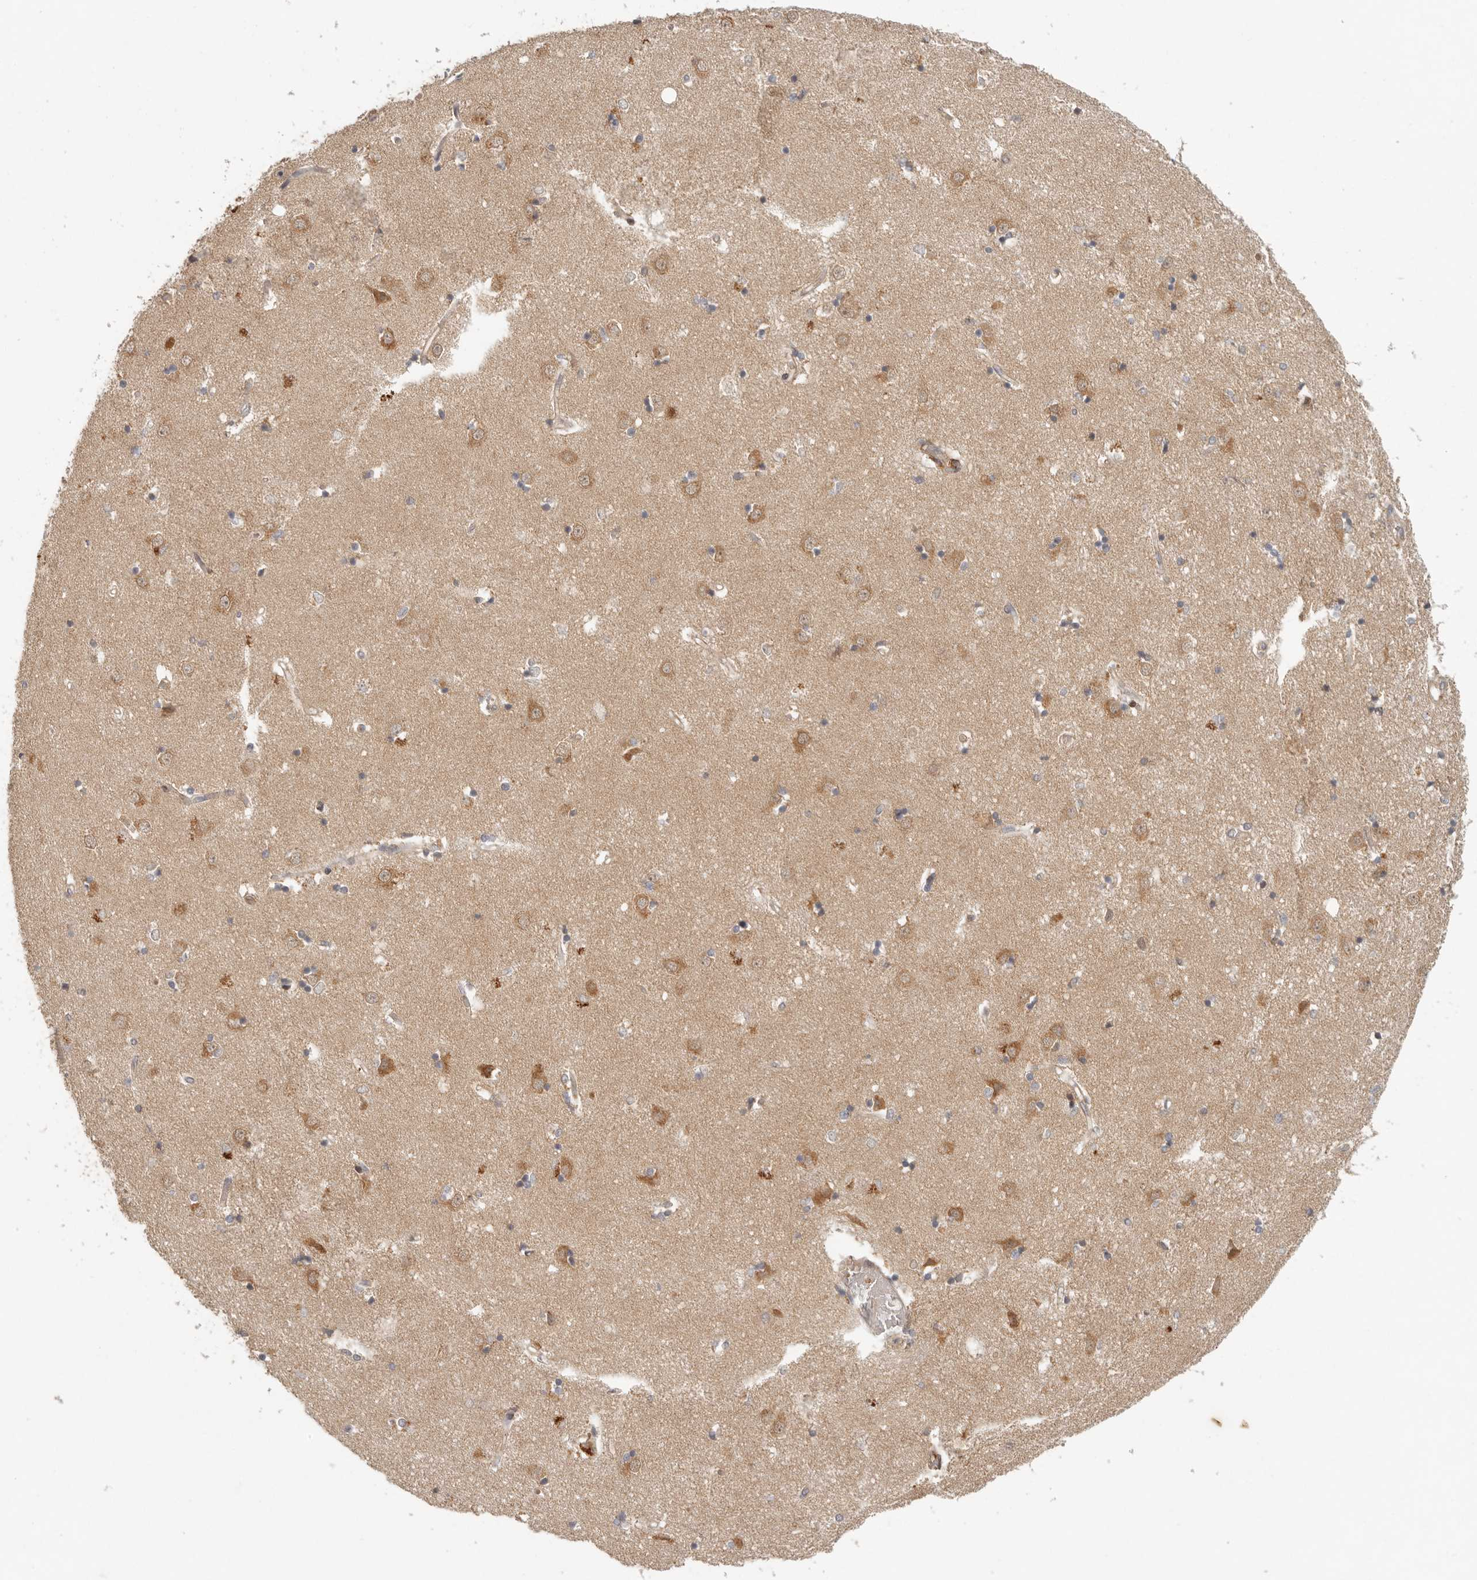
{"staining": {"intensity": "moderate", "quantity": "<25%", "location": "cytoplasmic/membranous"}, "tissue": "caudate", "cell_type": "Glial cells", "image_type": "normal", "snomed": [{"axis": "morphology", "description": "Normal tissue, NOS"}, {"axis": "topography", "description": "Lateral ventricle wall"}], "caption": "This is a histology image of immunohistochemistry staining of unremarkable caudate, which shows moderate positivity in the cytoplasmic/membranous of glial cells.", "gene": "AHDC1", "patient": {"sex": "male", "age": 45}}